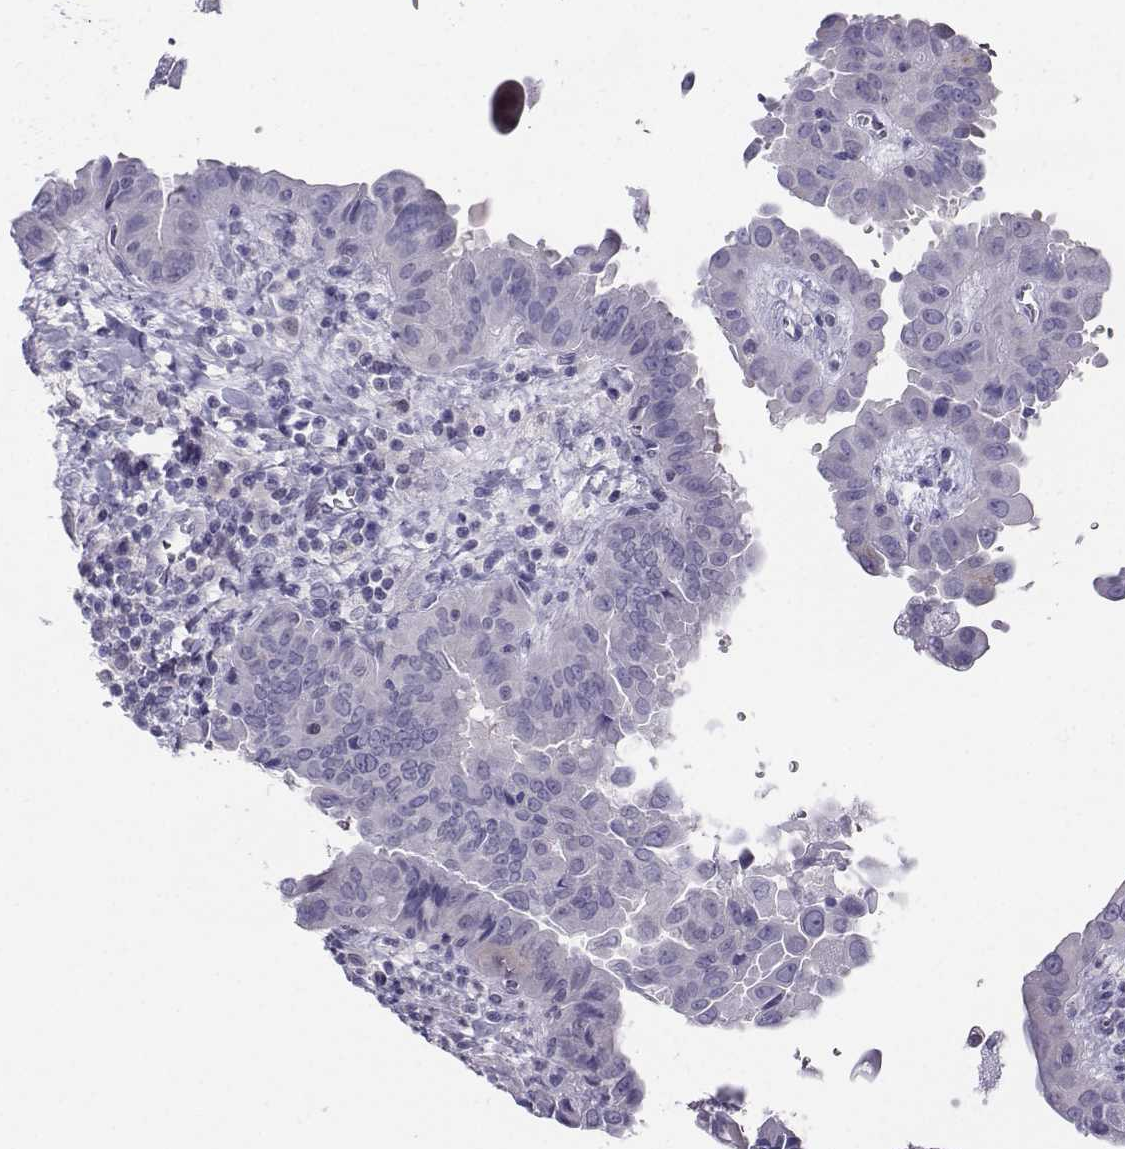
{"staining": {"intensity": "negative", "quantity": "none", "location": "none"}, "tissue": "thyroid cancer", "cell_type": "Tumor cells", "image_type": "cancer", "snomed": [{"axis": "morphology", "description": "Papillary adenocarcinoma, NOS"}, {"axis": "topography", "description": "Thyroid gland"}], "caption": "The image reveals no significant expression in tumor cells of thyroid cancer.", "gene": "PGK1", "patient": {"sex": "female", "age": 37}}